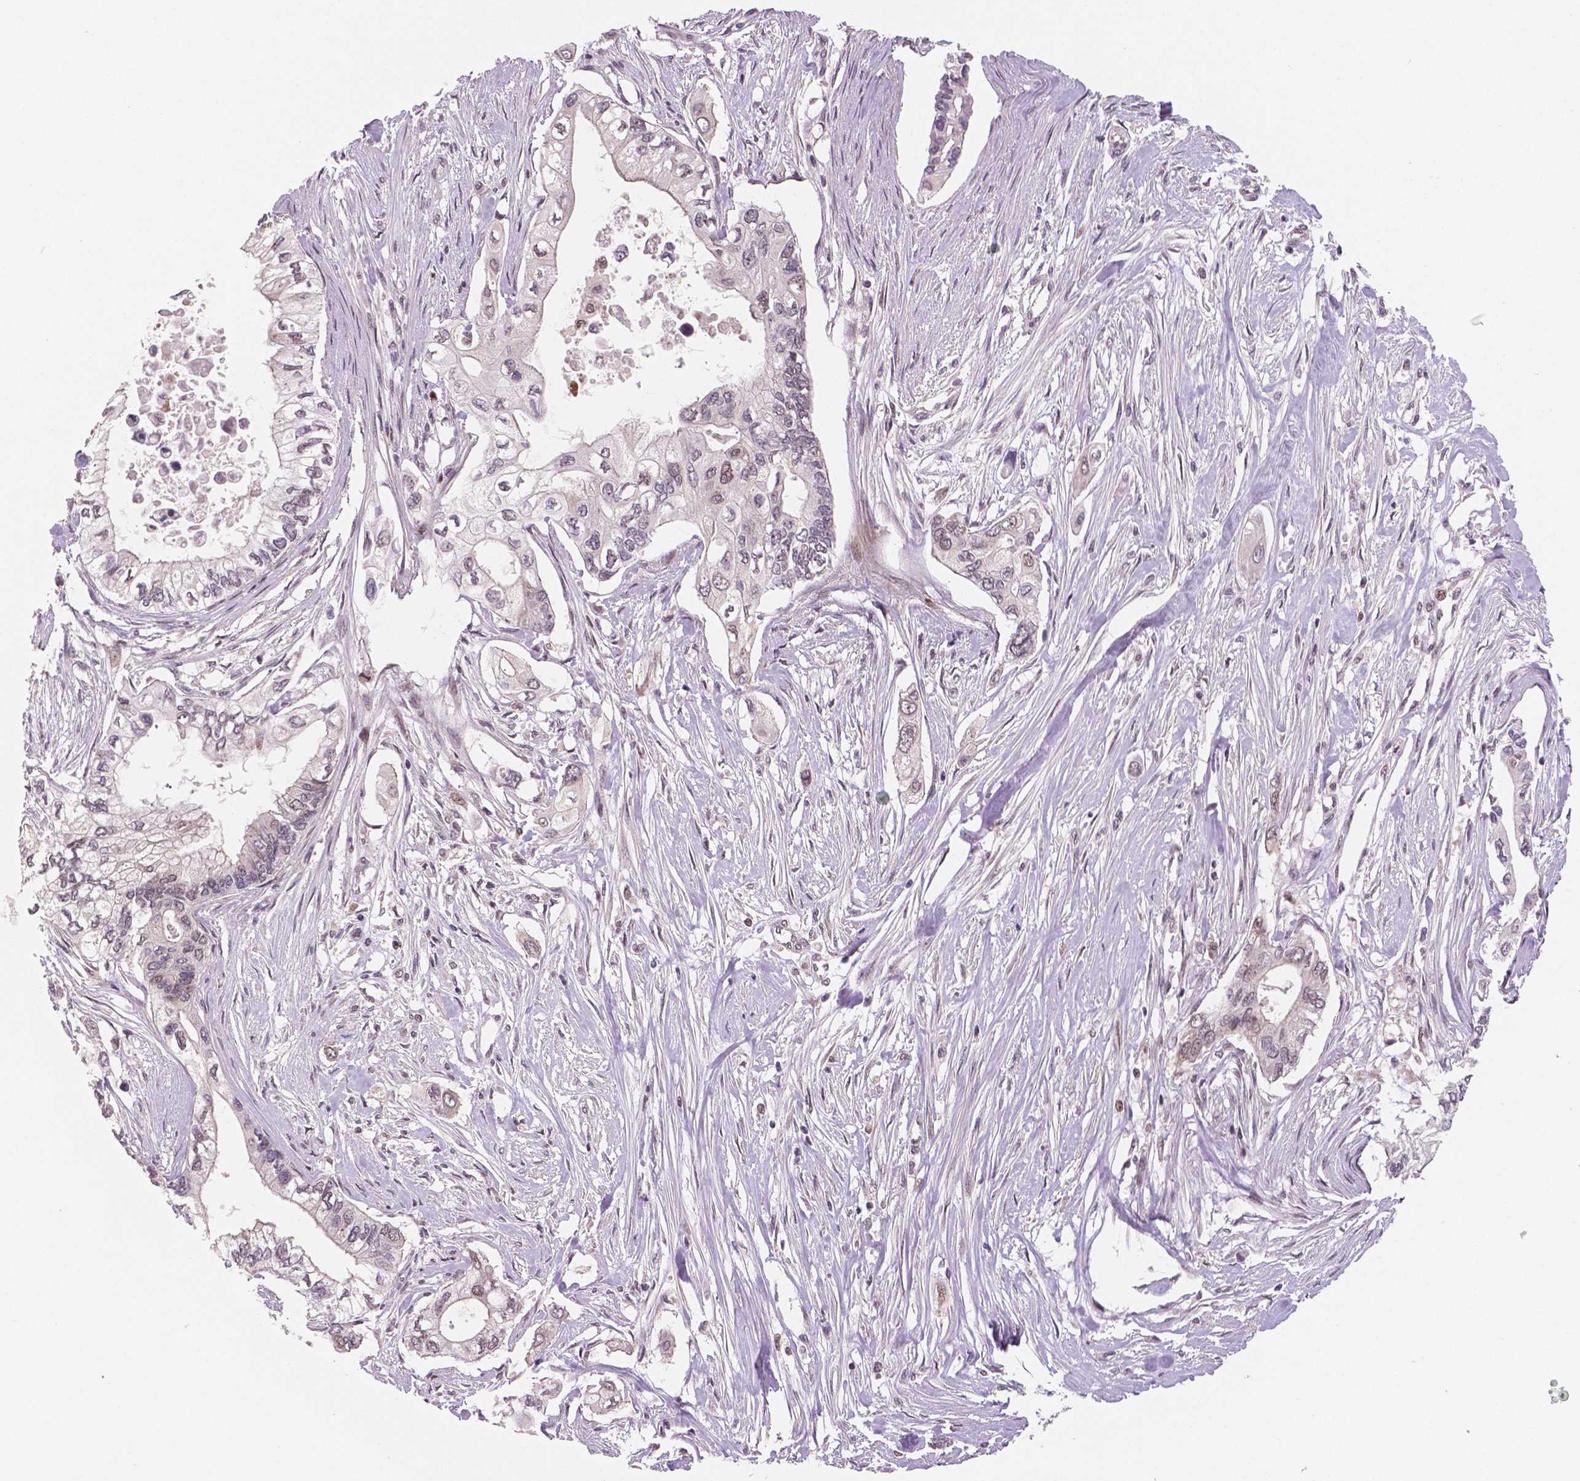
{"staining": {"intensity": "negative", "quantity": "none", "location": "none"}, "tissue": "pancreatic cancer", "cell_type": "Tumor cells", "image_type": "cancer", "snomed": [{"axis": "morphology", "description": "Adenocarcinoma, NOS"}, {"axis": "topography", "description": "Pancreas"}], "caption": "This is an immunohistochemistry (IHC) micrograph of pancreatic cancer (adenocarcinoma). There is no positivity in tumor cells.", "gene": "STAT3", "patient": {"sex": "female", "age": 63}}